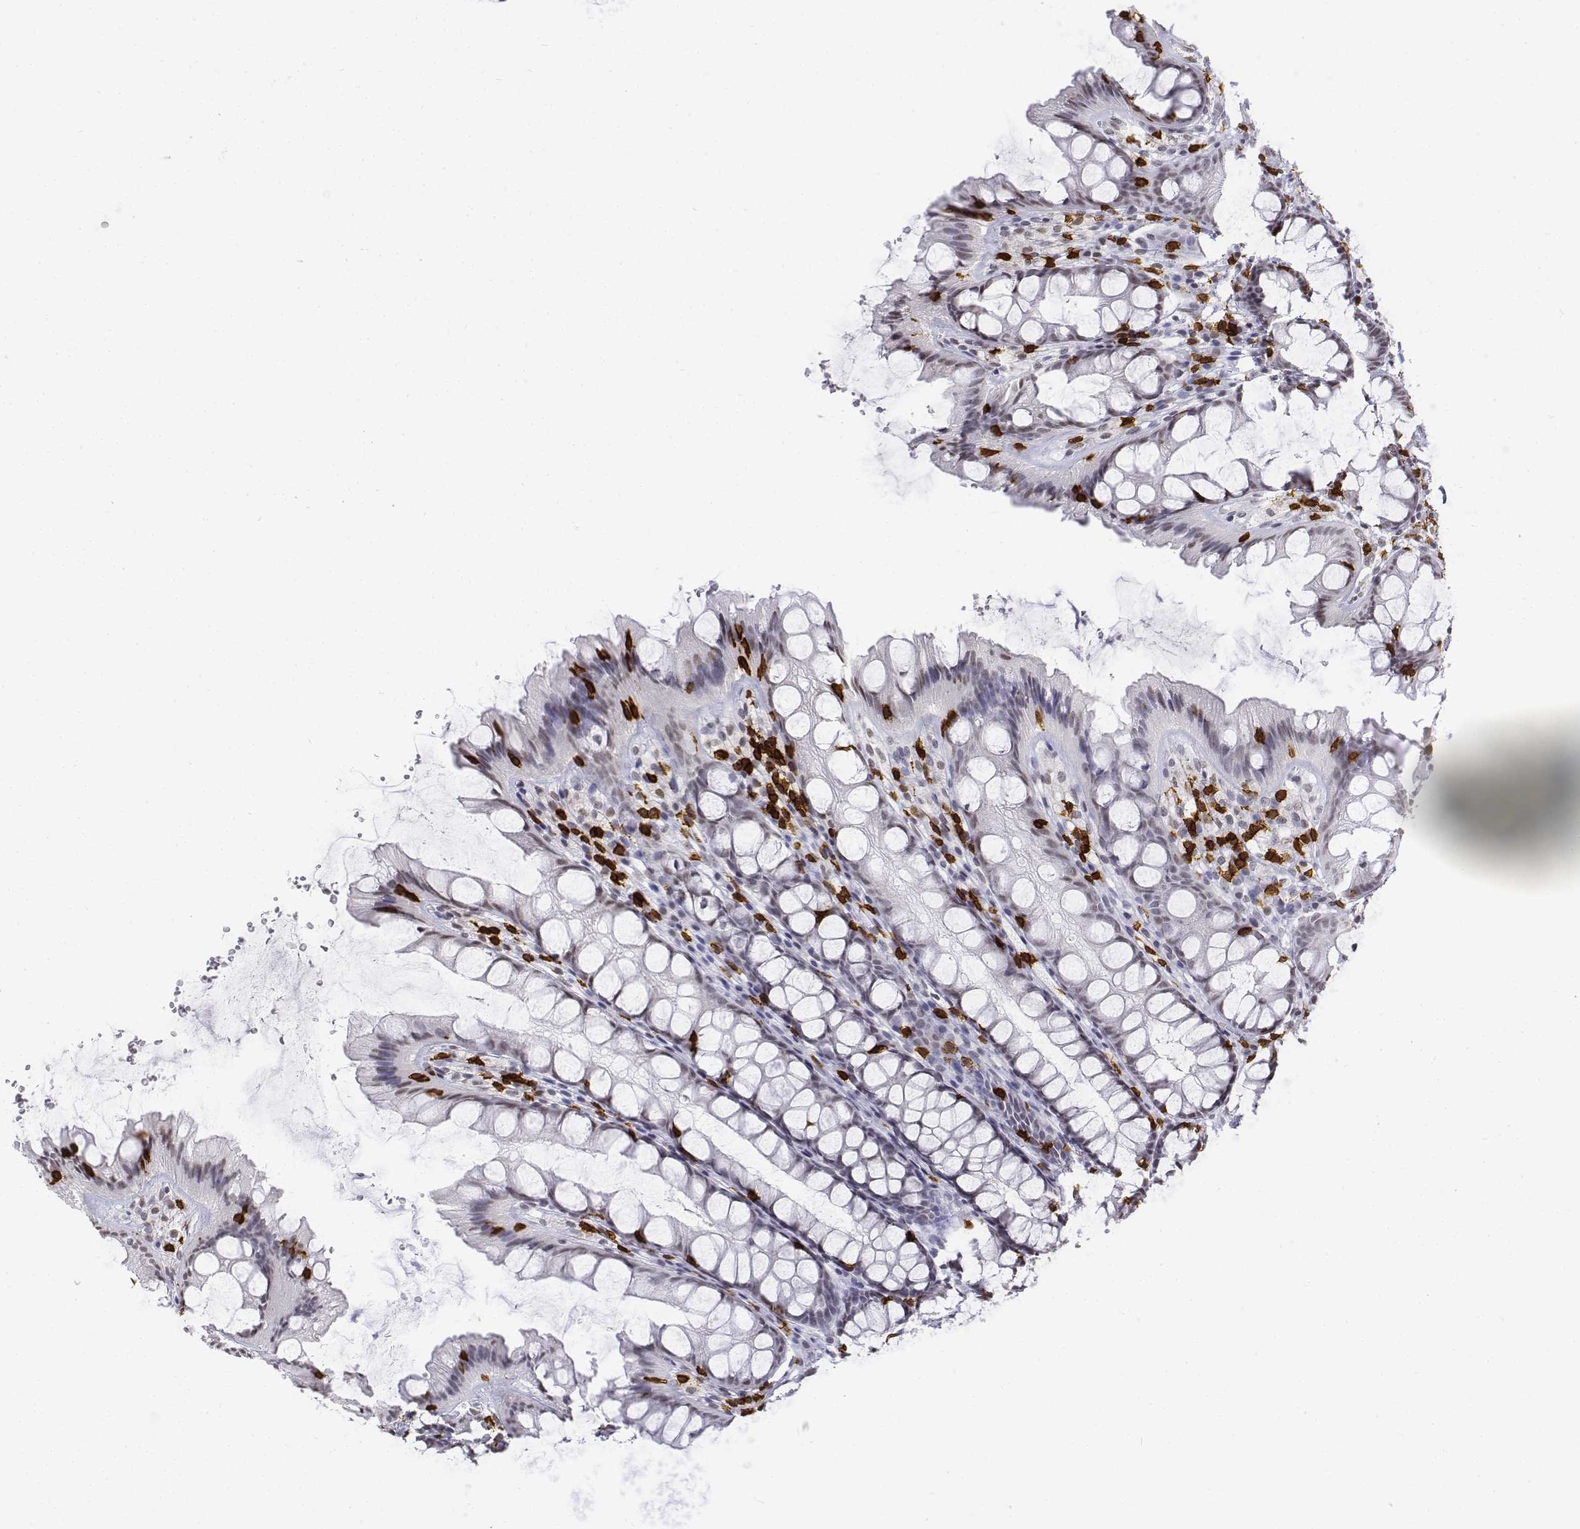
{"staining": {"intensity": "moderate", "quantity": ">75%", "location": "nuclear"}, "tissue": "colon", "cell_type": "Endothelial cells", "image_type": "normal", "snomed": [{"axis": "morphology", "description": "Normal tissue, NOS"}, {"axis": "topography", "description": "Colon"}], "caption": "Immunohistochemistry (IHC) (DAB (3,3'-diaminobenzidine)) staining of benign human colon shows moderate nuclear protein expression in approximately >75% of endothelial cells.", "gene": "CD3E", "patient": {"sex": "male", "age": 47}}